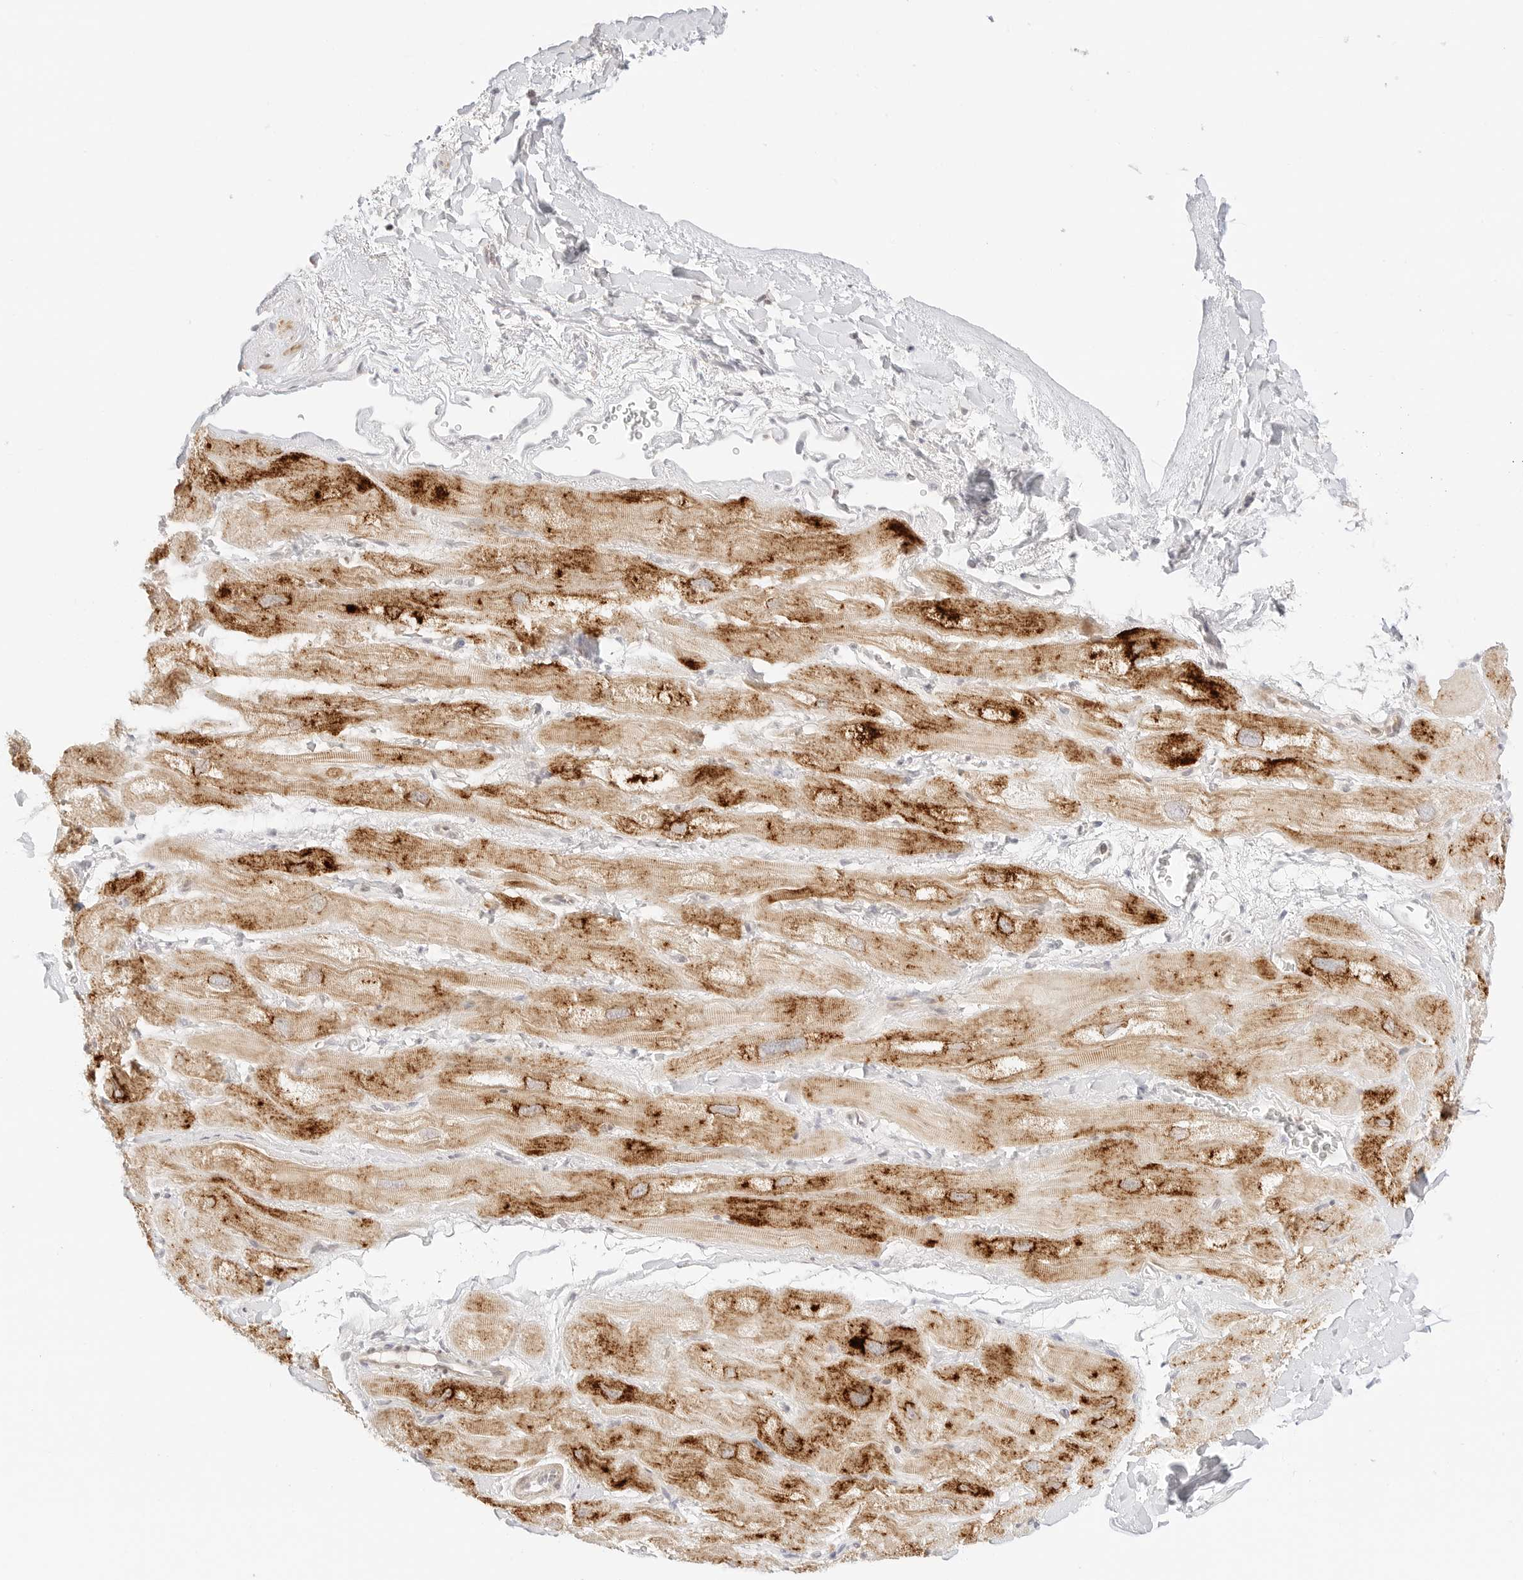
{"staining": {"intensity": "moderate", "quantity": "25%-75%", "location": "cytoplasmic/membranous"}, "tissue": "heart muscle", "cell_type": "Cardiomyocytes", "image_type": "normal", "snomed": [{"axis": "morphology", "description": "Normal tissue, NOS"}, {"axis": "topography", "description": "Heart"}], "caption": "IHC of normal human heart muscle demonstrates medium levels of moderate cytoplasmic/membranous staining in about 25%-75% of cardiomyocytes. (Stains: DAB in brown, nuclei in blue, Microscopy: brightfield microscopy at high magnification).", "gene": "GNAS", "patient": {"sex": "male", "age": 49}}